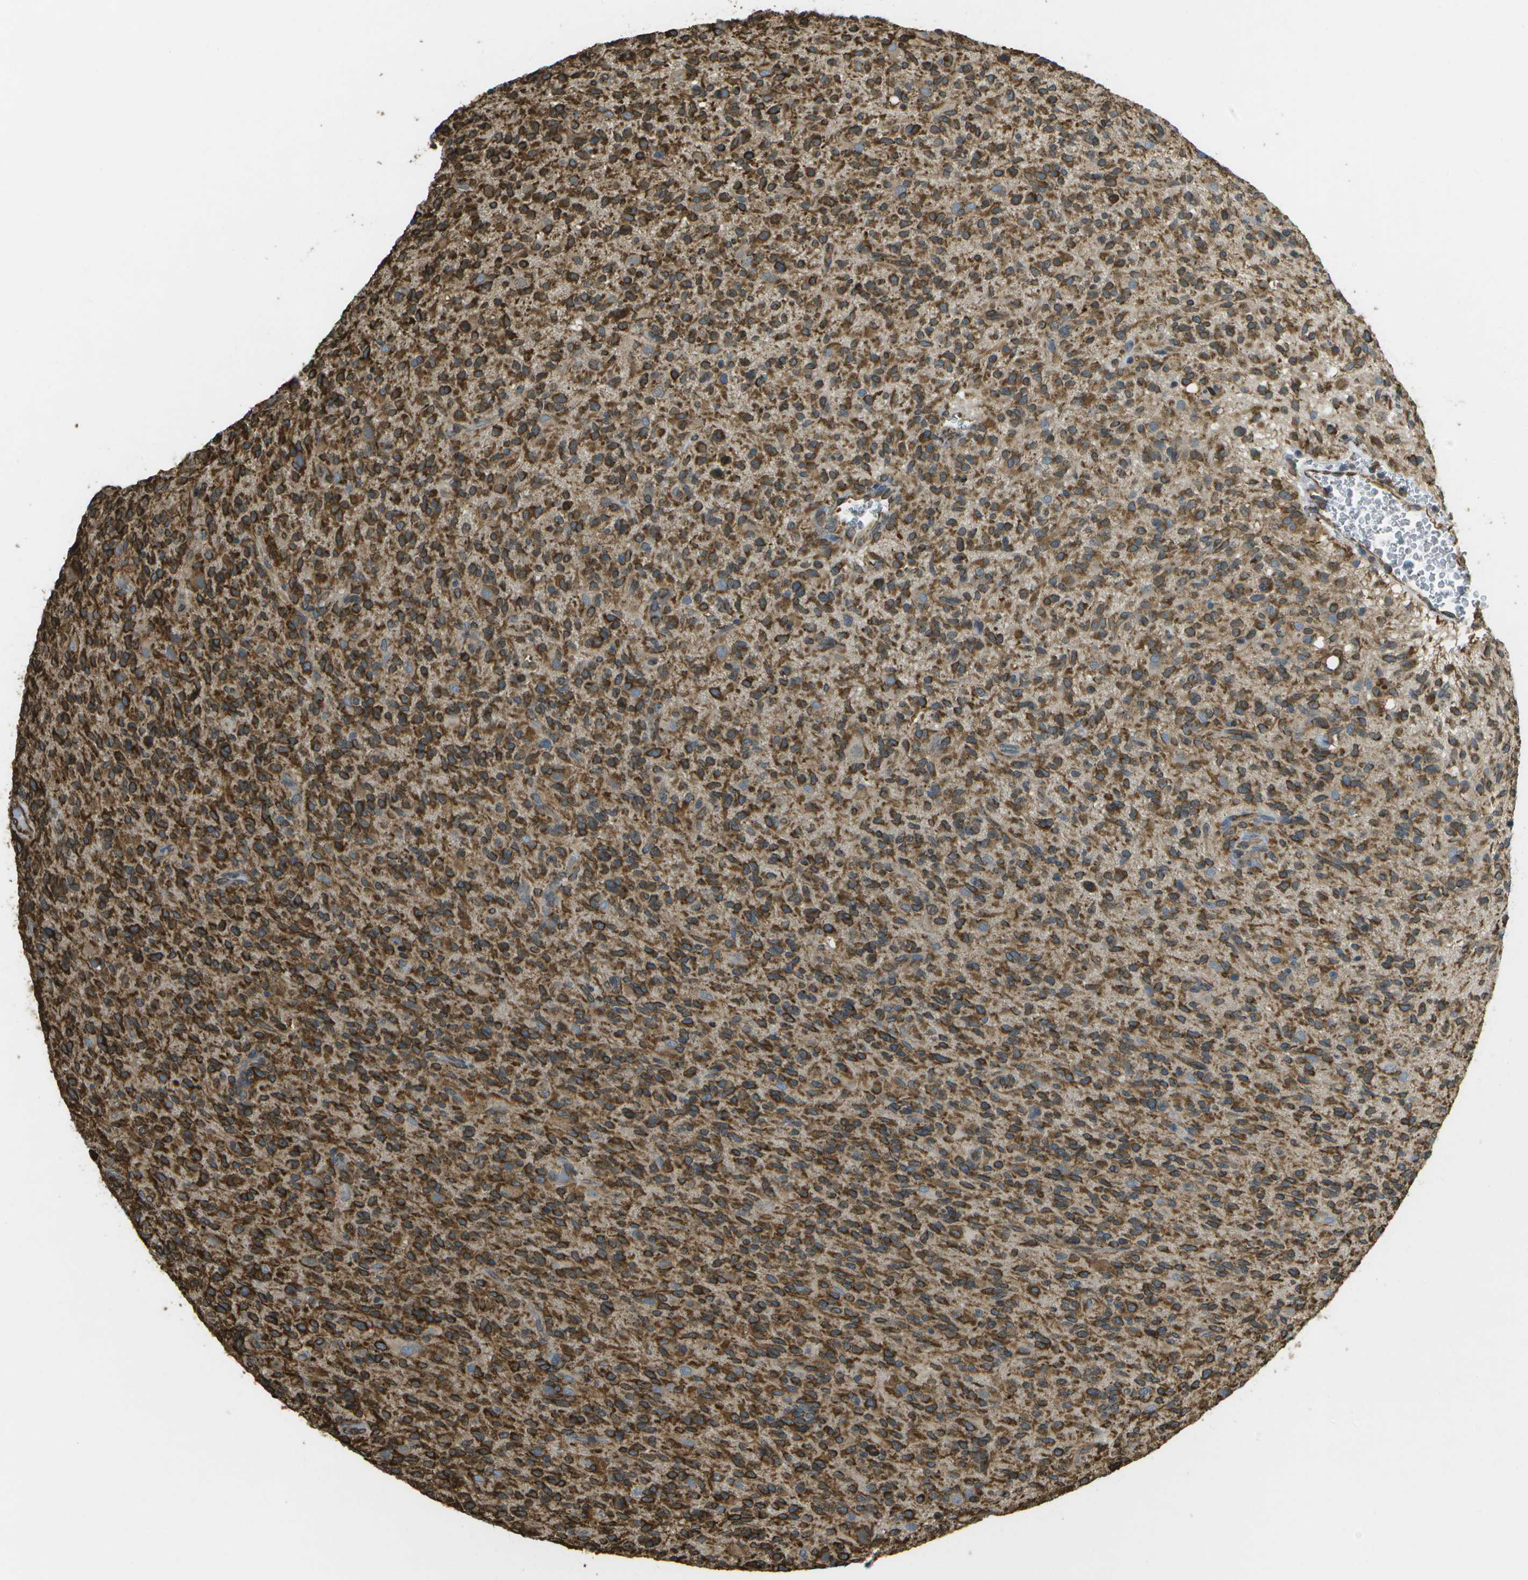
{"staining": {"intensity": "strong", "quantity": ">75%", "location": "cytoplasmic/membranous"}, "tissue": "glioma", "cell_type": "Tumor cells", "image_type": "cancer", "snomed": [{"axis": "morphology", "description": "Glioma, malignant, High grade"}, {"axis": "topography", "description": "Brain"}], "caption": "Immunohistochemical staining of glioma reveals strong cytoplasmic/membranous protein staining in about >75% of tumor cells.", "gene": "PDIA4", "patient": {"sex": "male", "age": 71}}